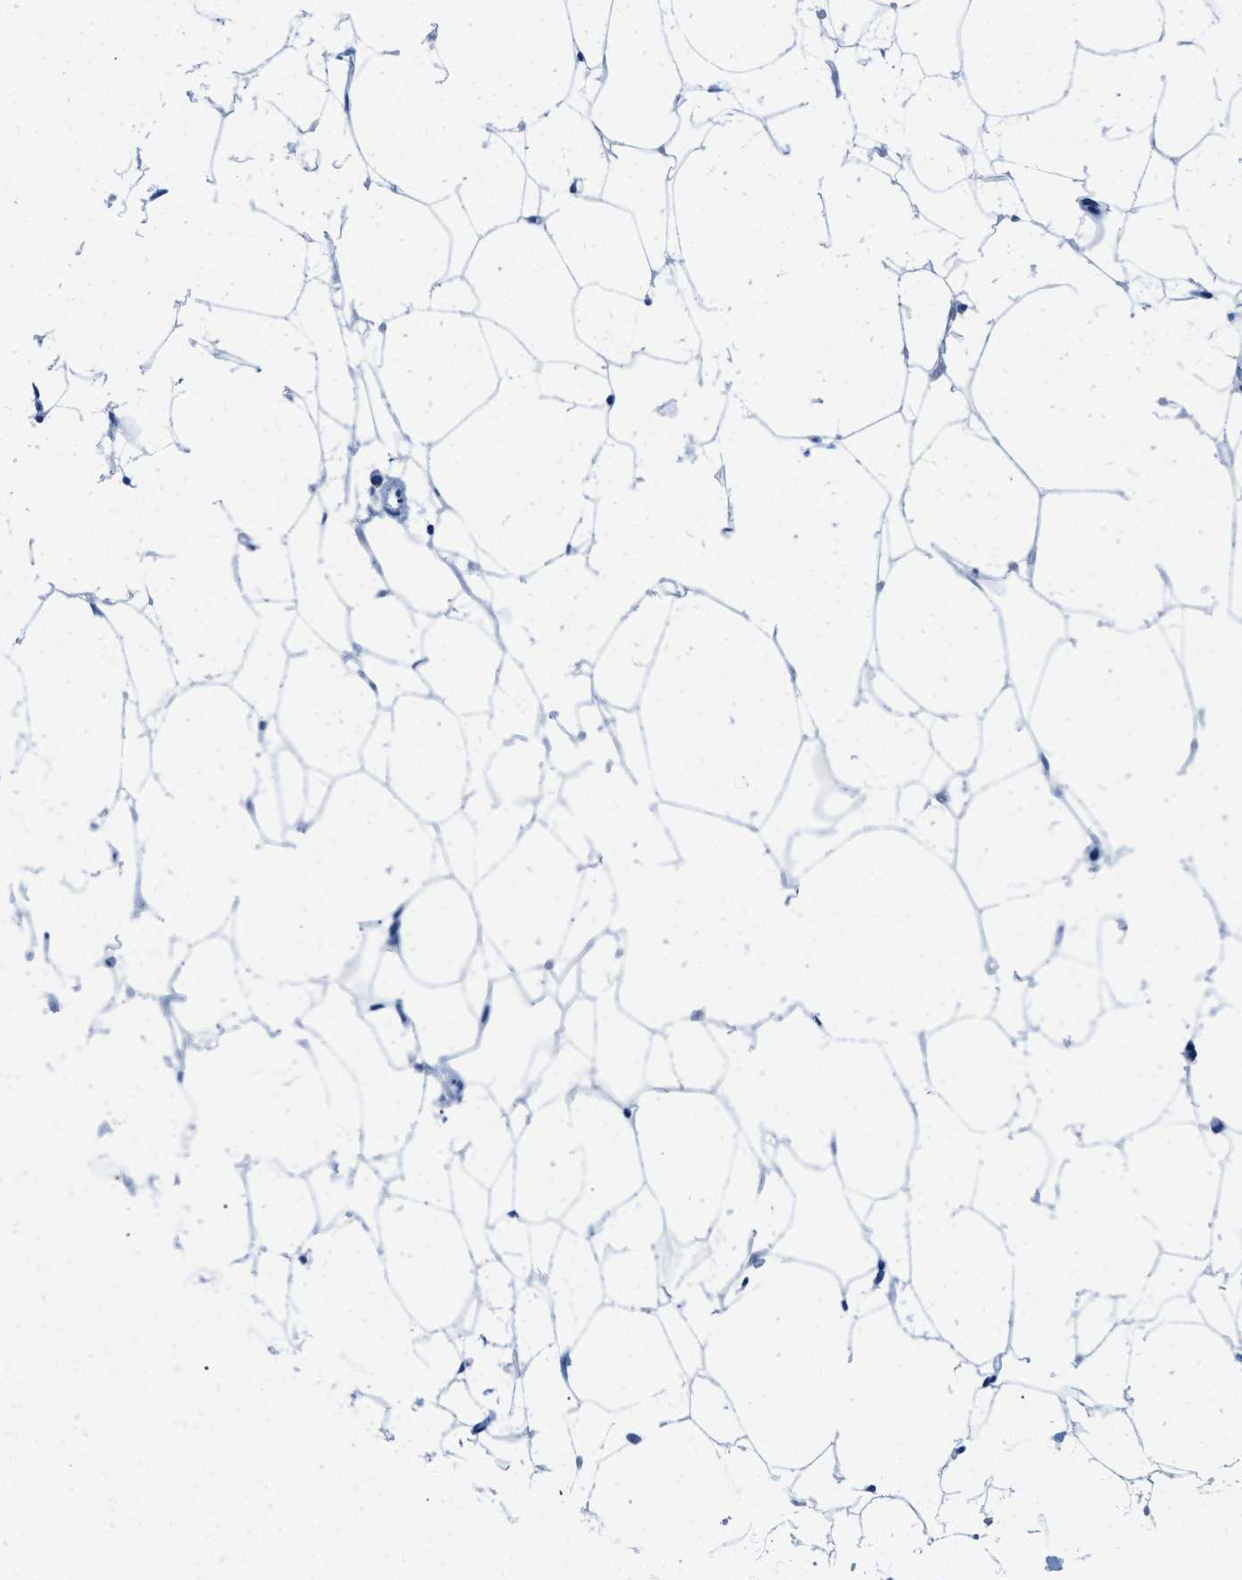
{"staining": {"intensity": "negative", "quantity": "none", "location": "none"}, "tissue": "adipose tissue", "cell_type": "Adipocytes", "image_type": "normal", "snomed": [{"axis": "morphology", "description": "Normal tissue, NOS"}, {"axis": "topography", "description": "Breast"}, {"axis": "topography", "description": "Soft tissue"}], "caption": "DAB (3,3'-diaminobenzidine) immunohistochemical staining of normal human adipose tissue reveals no significant staining in adipocytes.", "gene": "CR1", "patient": {"sex": "female", "age": 75}}